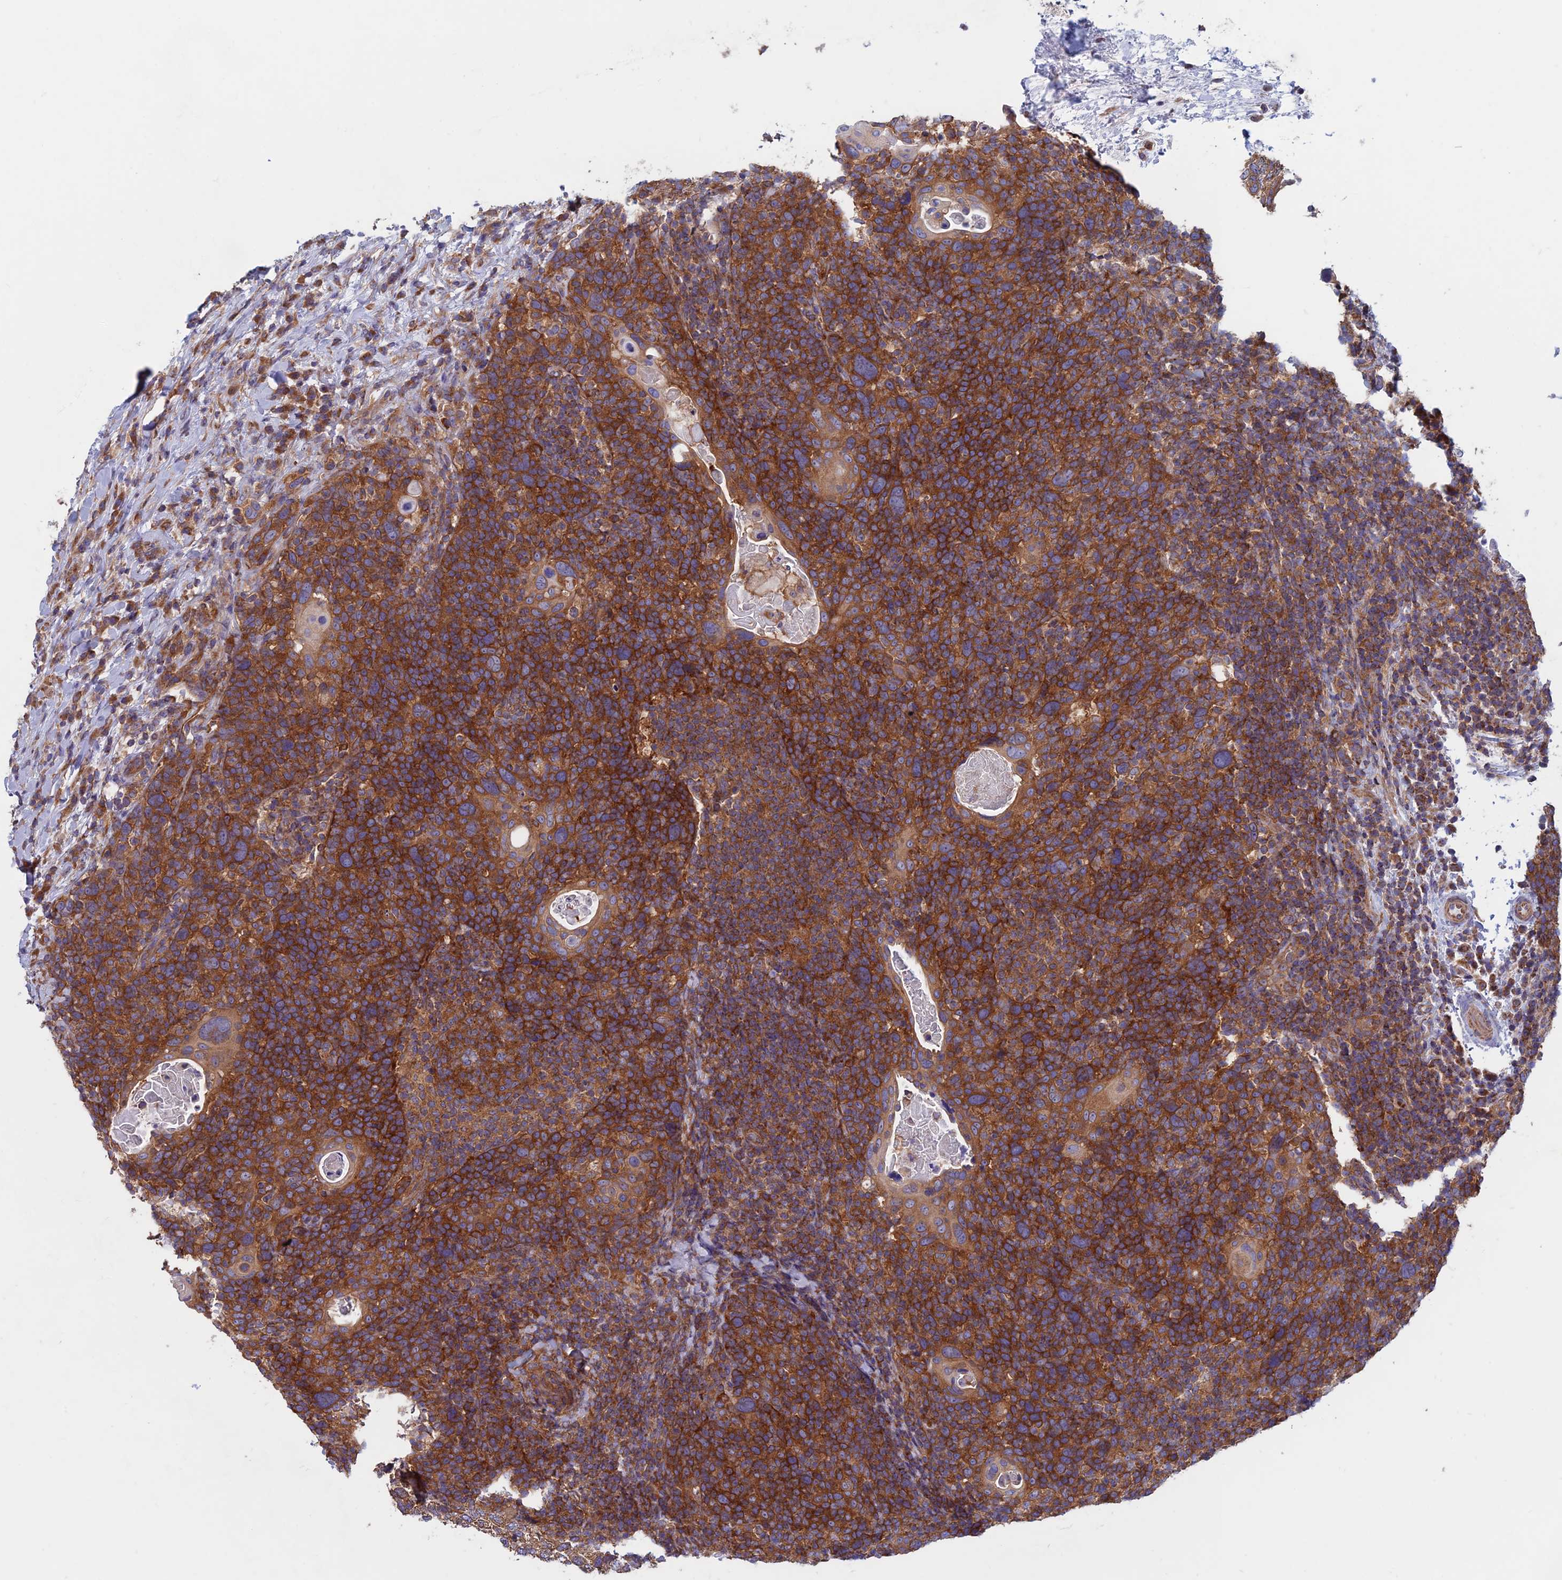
{"staining": {"intensity": "strong", "quantity": ">75%", "location": "cytoplasmic/membranous"}, "tissue": "head and neck cancer", "cell_type": "Tumor cells", "image_type": "cancer", "snomed": [{"axis": "morphology", "description": "Squamous cell carcinoma, NOS"}, {"axis": "morphology", "description": "Squamous cell carcinoma, metastatic, NOS"}, {"axis": "topography", "description": "Lymph node"}, {"axis": "topography", "description": "Head-Neck"}], "caption": "Strong cytoplasmic/membranous positivity for a protein is appreciated in approximately >75% of tumor cells of head and neck cancer (metastatic squamous cell carcinoma) using immunohistochemistry.", "gene": "DNM1L", "patient": {"sex": "male", "age": 62}}